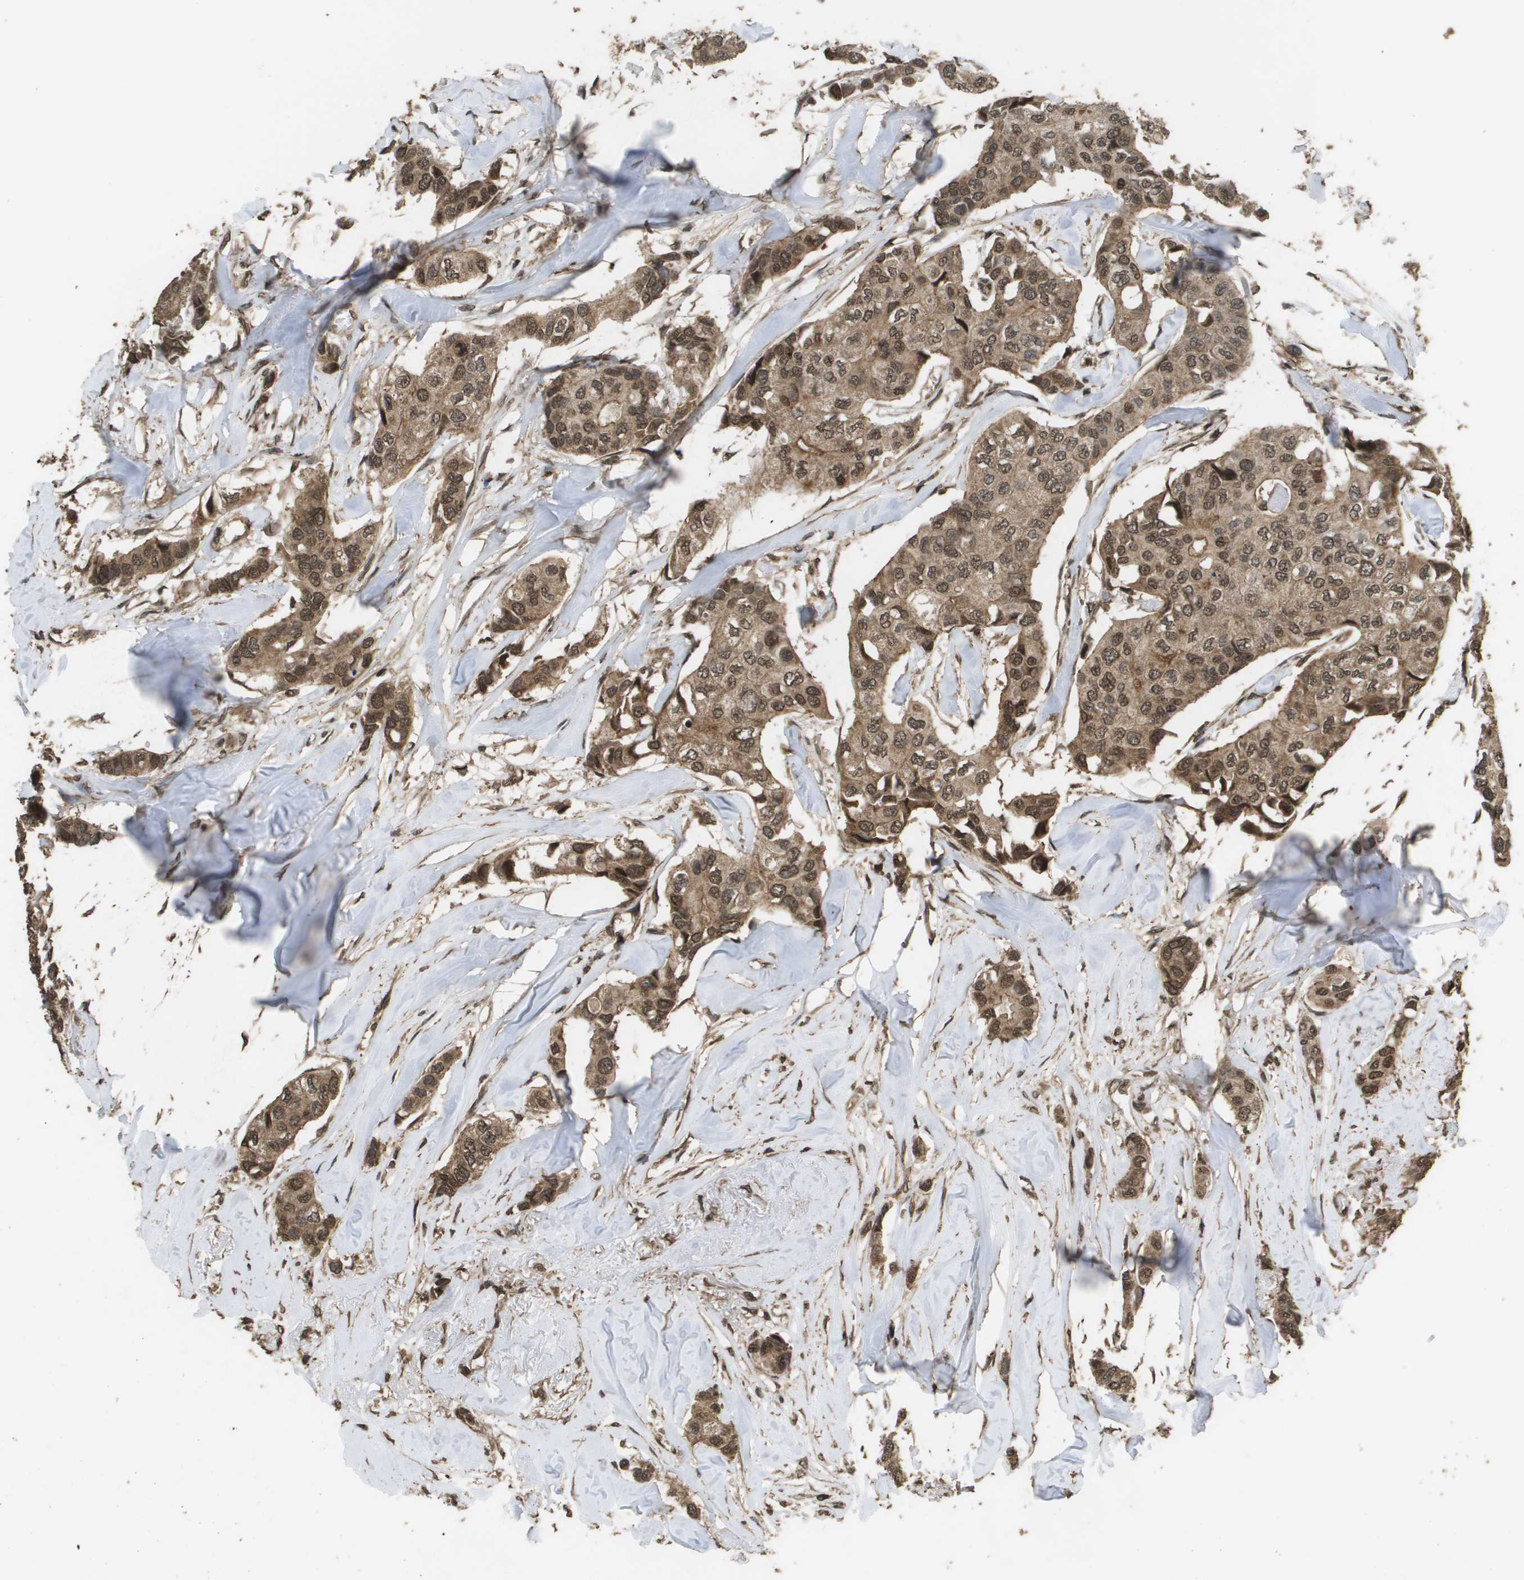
{"staining": {"intensity": "moderate", "quantity": ">75%", "location": "cytoplasmic/membranous,nuclear"}, "tissue": "breast cancer", "cell_type": "Tumor cells", "image_type": "cancer", "snomed": [{"axis": "morphology", "description": "Duct carcinoma"}, {"axis": "topography", "description": "Breast"}], "caption": "Protein staining displays moderate cytoplasmic/membranous and nuclear staining in approximately >75% of tumor cells in invasive ductal carcinoma (breast).", "gene": "AXIN2", "patient": {"sex": "female", "age": 80}}